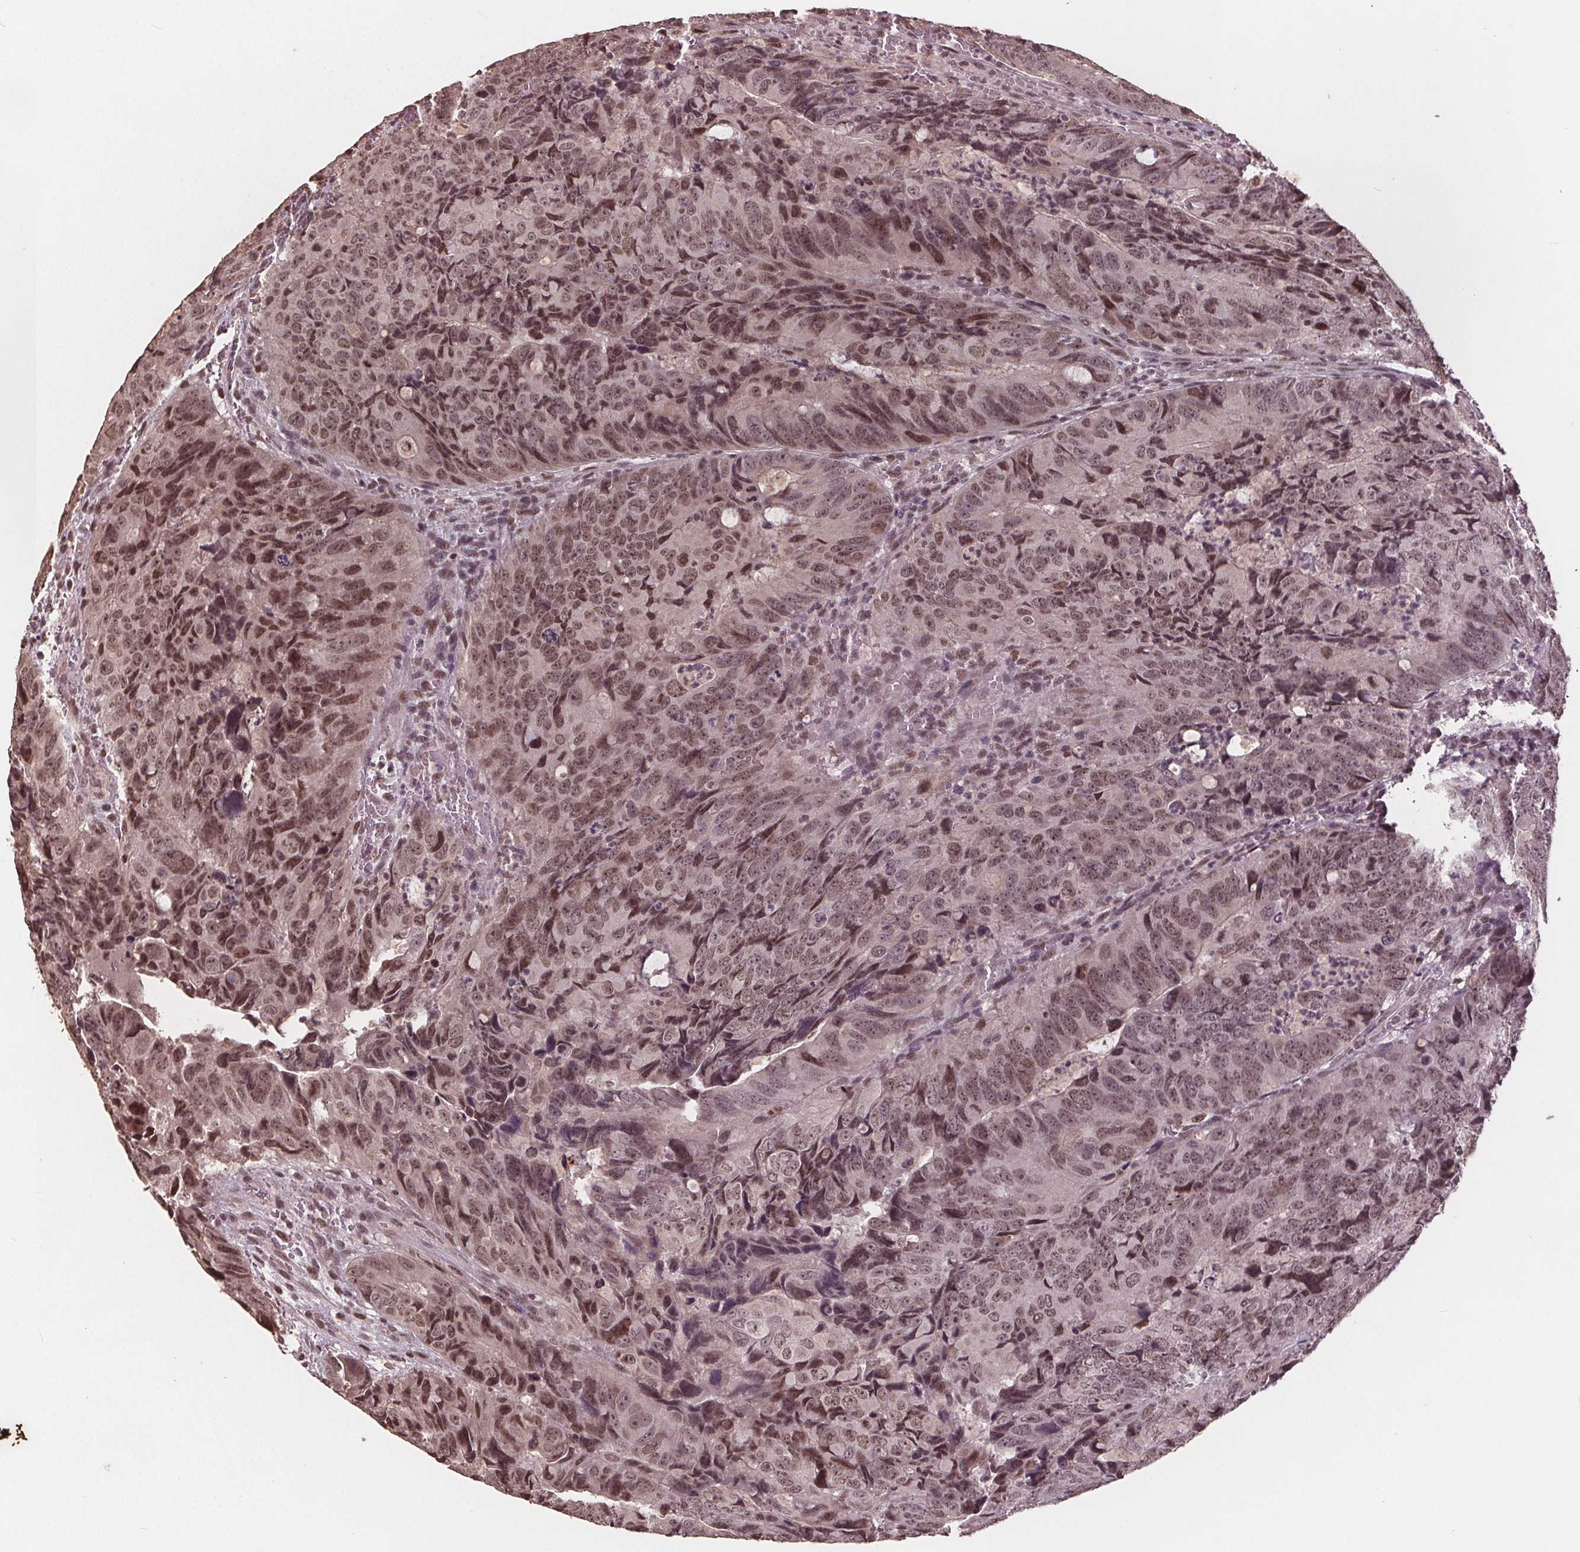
{"staining": {"intensity": "moderate", "quantity": ">75%", "location": "nuclear"}, "tissue": "colorectal cancer", "cell_type": "Tumor cells", "image_type": "cancer", "snomed": [{"axis": "morphology", "description": "Adenocarcinoma, NOS"}, {"axis": "topography", "description": "Colon"}], "caption": "Colorectal cancer (adenocarcinoma) tissue shows moderate nuclear expression in approximately >75% of tumor cells, visualized by immunohistochemistry. (IHC, brightfield microscopy, high magnification).", "gene": "DNMT3B", "patient": {"sex": "male", "age": 79}}